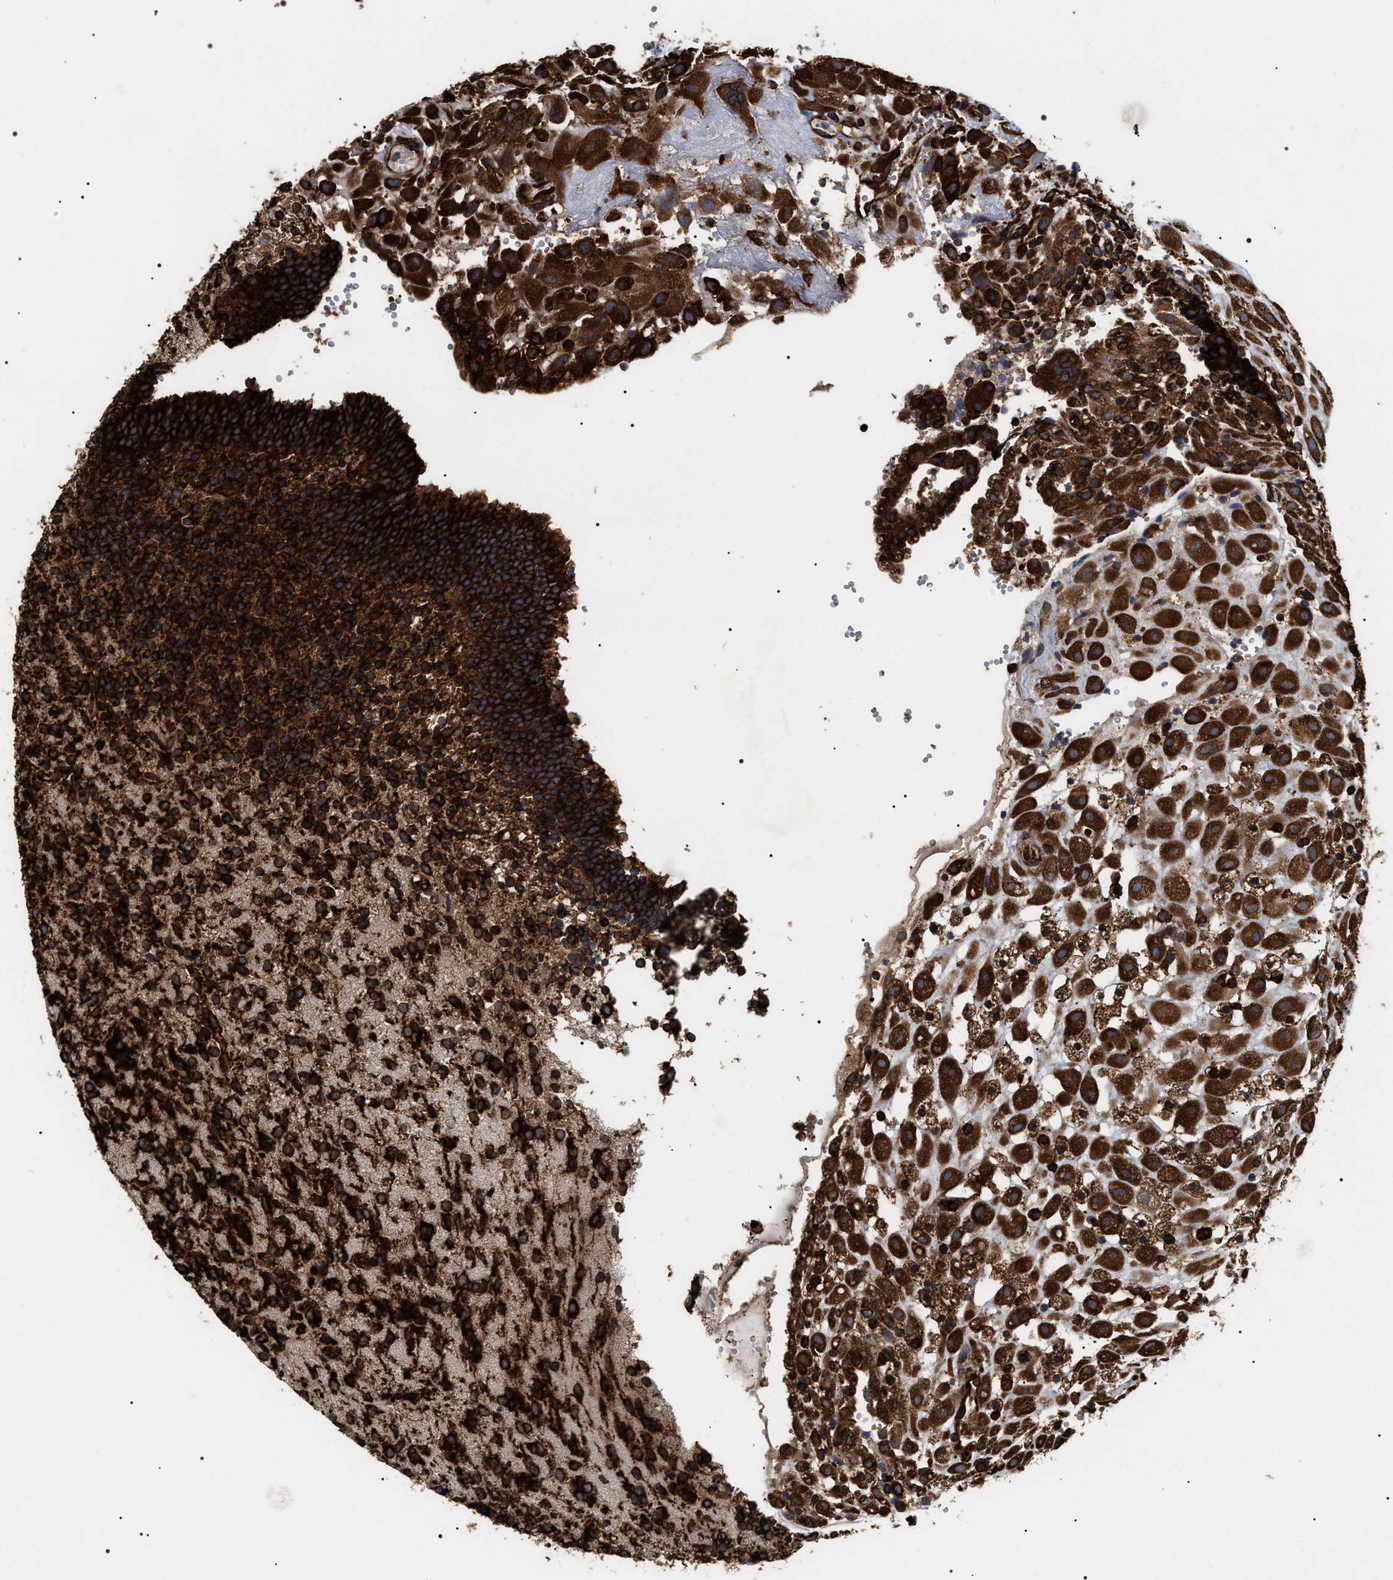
{"staining": {"intensity": "strong", "quantity": ">75%", "location": "cytoplasmic/membranous"}, "tissue": "placenta", "cell_type": "Decidual cells", "image_type": "normal", "snomed": [{"axis": "morphology", "description": "Normal tissue, NOS"}, {"axis": "topography", "description": "Placenta"}], "caption": "Protein positivity by immunohistochemistry displays strong cytoplasmic/membranous expression in approximately >75% of decidual cells in unremarkable placenta. The protein is stained brown, and the nuclei are stained in blue (DAB IHC with brightfield microscopy, high magnification).", "gene": "SERBP1", "patient": {"sex": "female", "age": 18}}